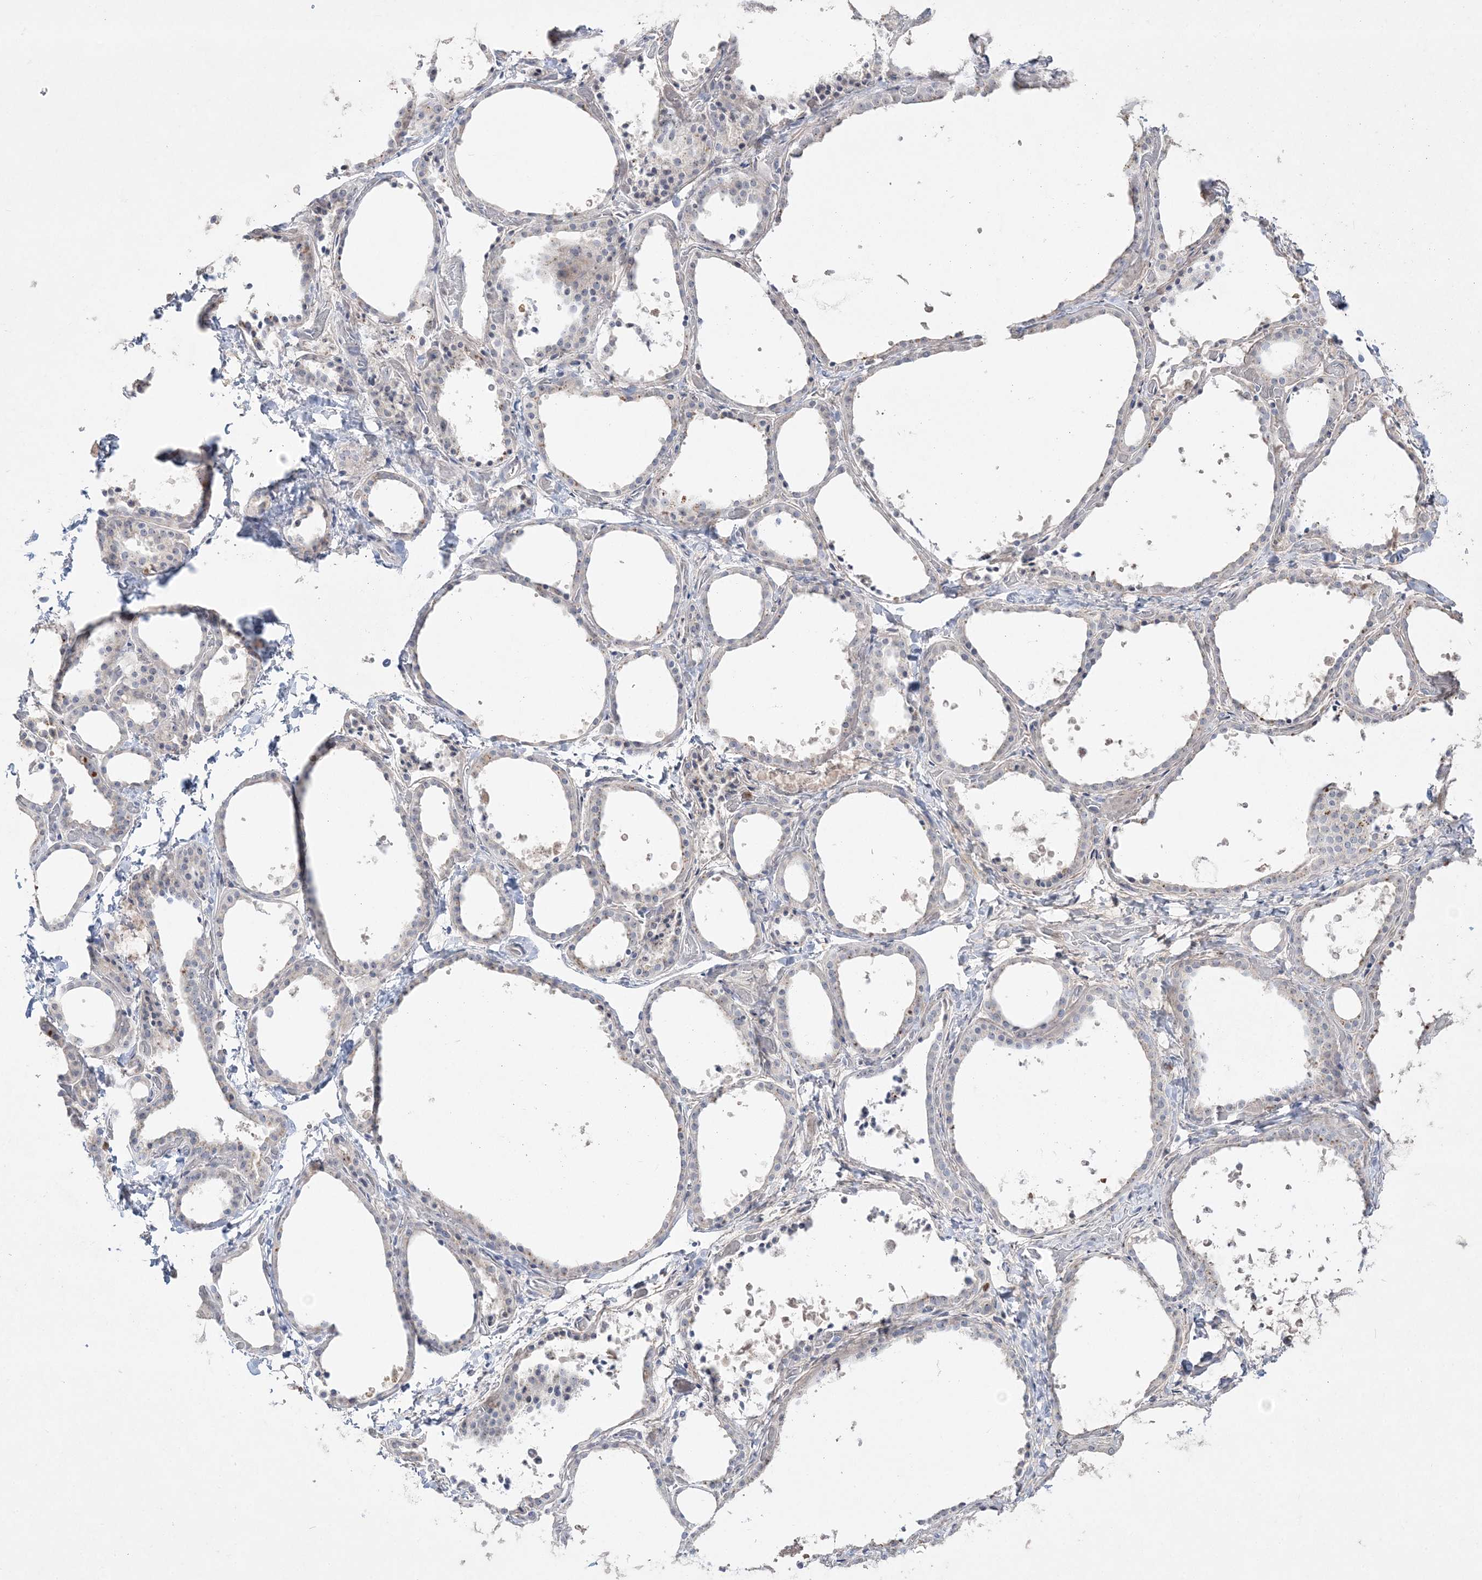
{"staining": {"intensity": "negative", "quantity": "none", "location": "none"}, "tissue": "thyroid gland", "cell_type": "Glandular cells", "image_type": "normal", "snomed": [{"axis": "morphology", "description": "Normal tissue, NOS"}, {"axis": "topography", "description": "Thyroid gland"}], "caption": "Immunohistochemistry (IHC) micrograph of unremarkable human thyroid gland stained for a protein (brown), which shows no positivity in glandular cells.", "gene": "NOP16", "patient": {"sex": "female", "age": 44}}